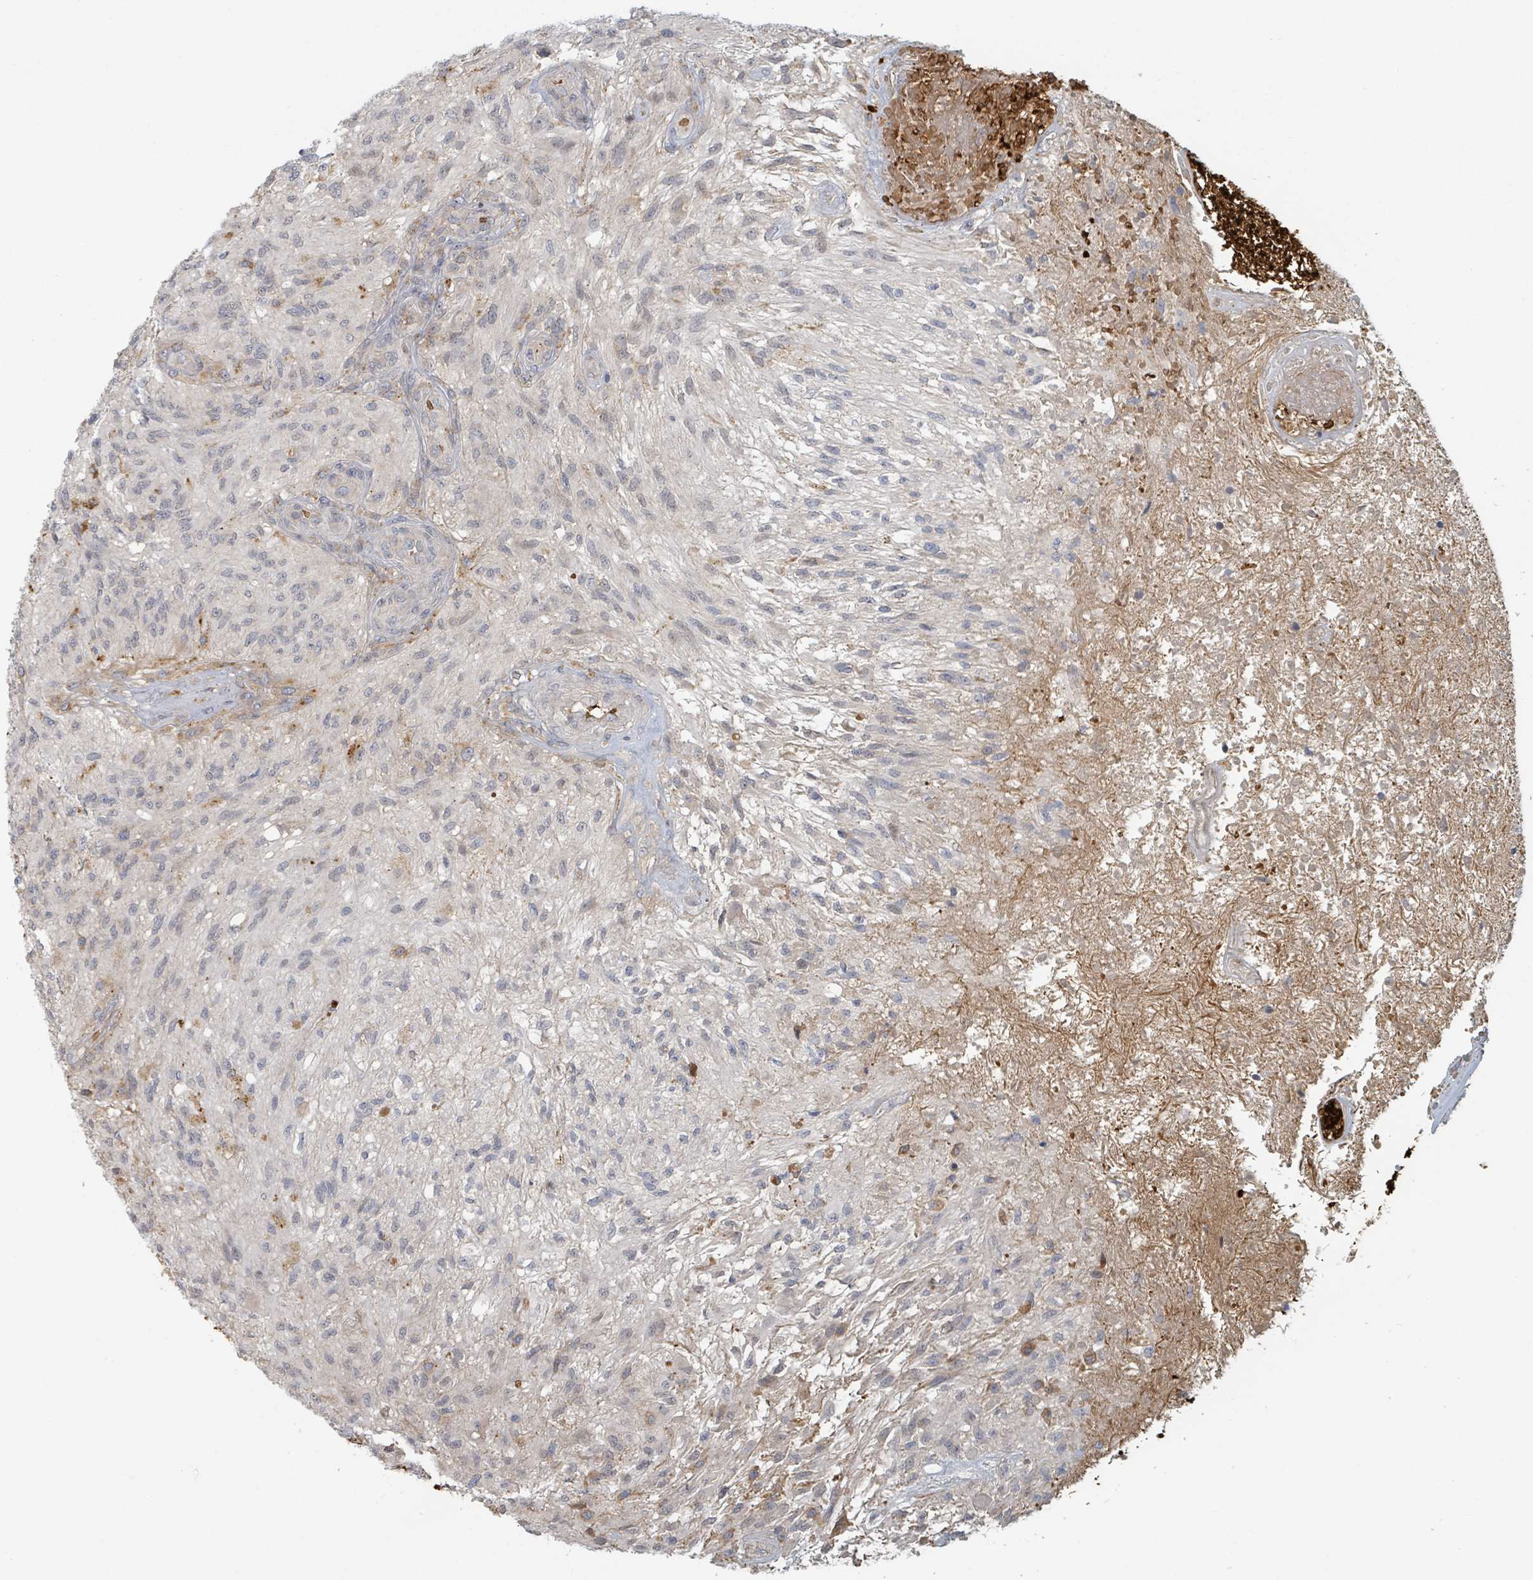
{"staining": {"intensity": "negative", "quantity": "none", "location": "none"}, "tissue": "glioma", "cell_type": "Tumor cells", "image_type": "cancer", "snomed": [{"axis": "morphology", "description": "Glioma, malignant, High grade"}, {"axis": "topography", "description": "Brain"}], "caption": "IHC histopathology image of neoplastic tissue: malignant high-grade glioma stained with DAB reveals no significant protein staining in tumor cells.", "gene": "TRPC4AP", "patient": {"sex": "male", "age": 56}}